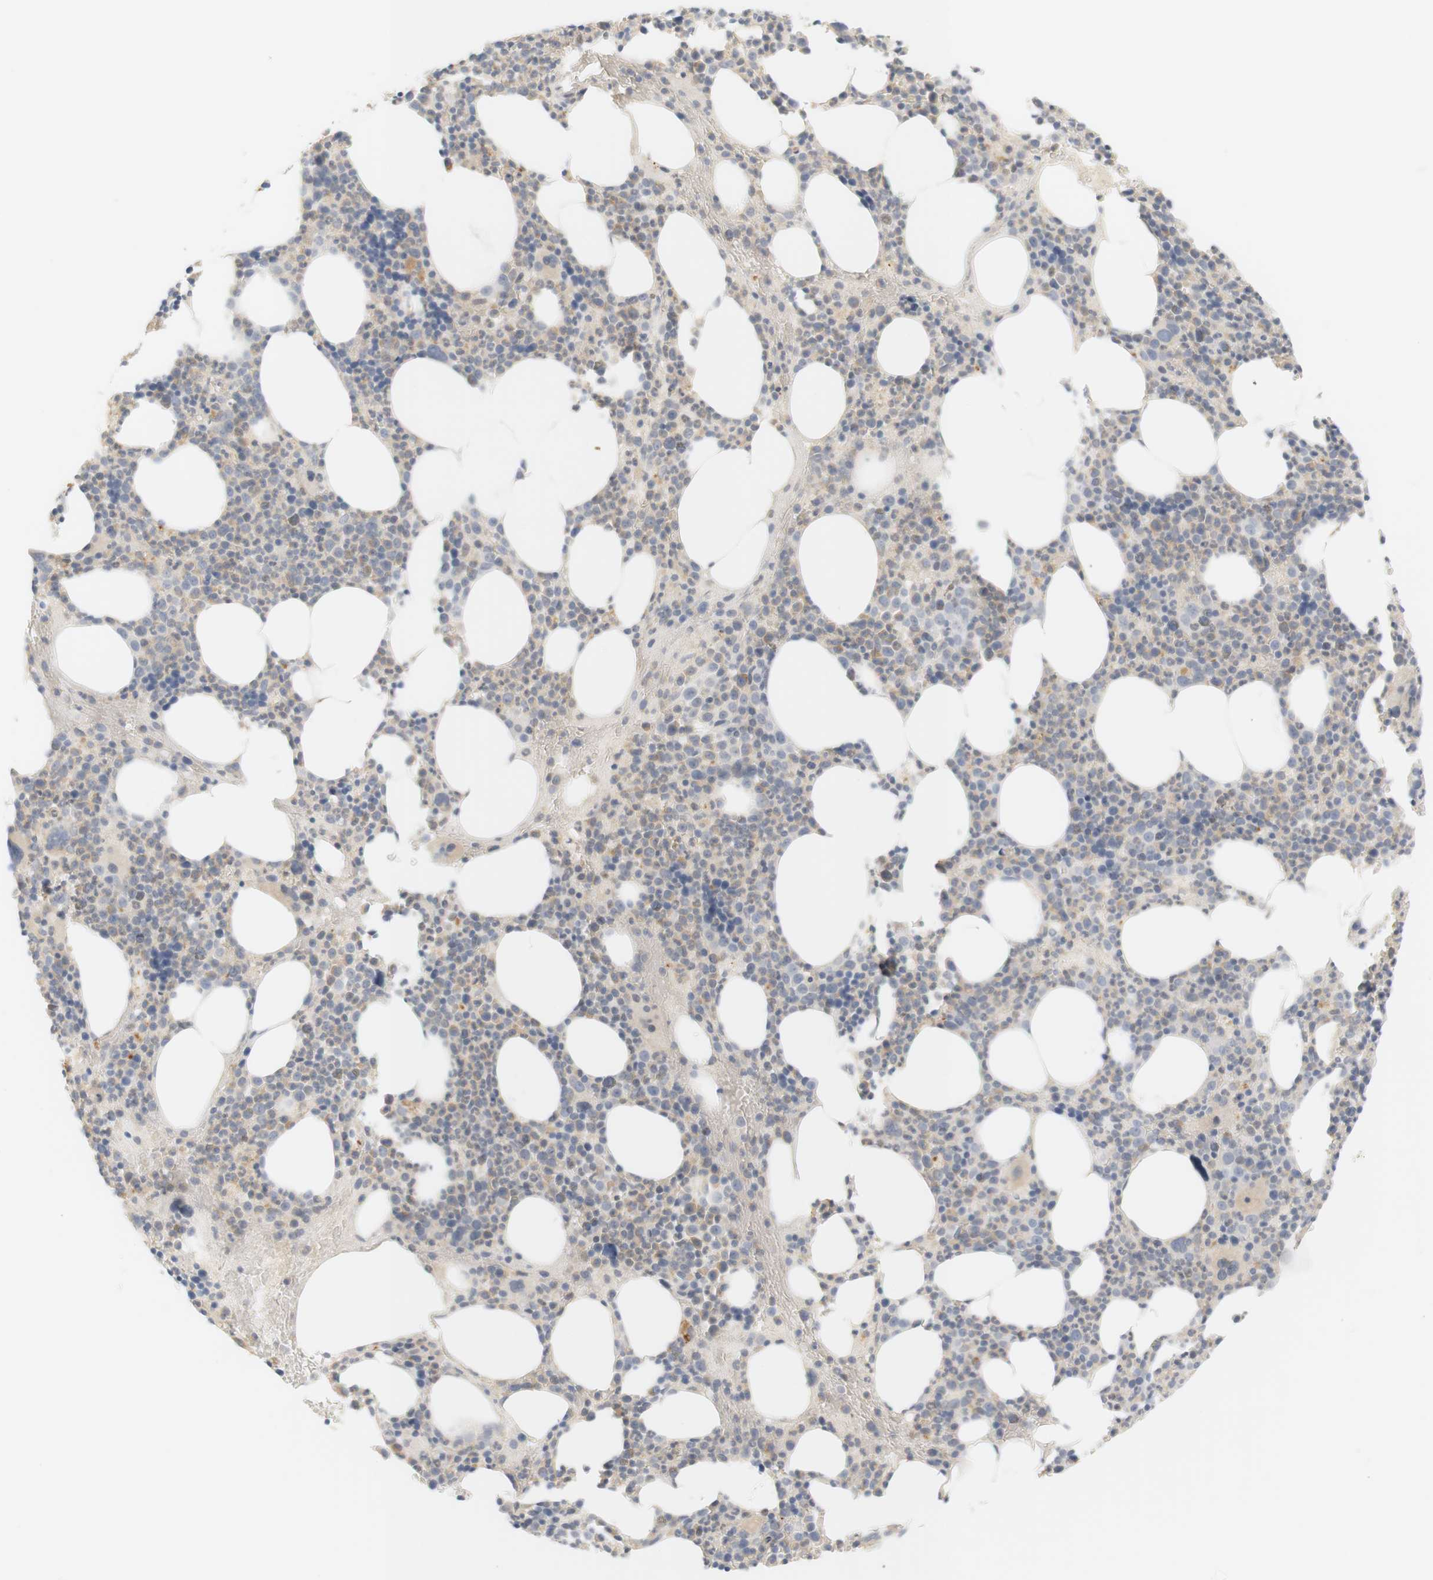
{"staining": {"intensity": "weak", "quantity": "<25%", "location": "cytoplasmic/membranous"}, "tissue": "bone marrow", "cell_type": "Hematopoietic cells", "image_type": "normal", "snomed": [{"axis": "morphology", "description": "Normal tissue, NOS"}, {"axis": "morphology", "description": "Inflammation, NOS"}, {"axis": "topography", "description": "Bone marrow"}], "caption": "Immunohistochemistry of normal human bone marrow displays no positivity in hematopoietic cells. Nuclei are stained in blue.", "gene": "RTN3", "patient": {"sex": "male", "age": 73}}